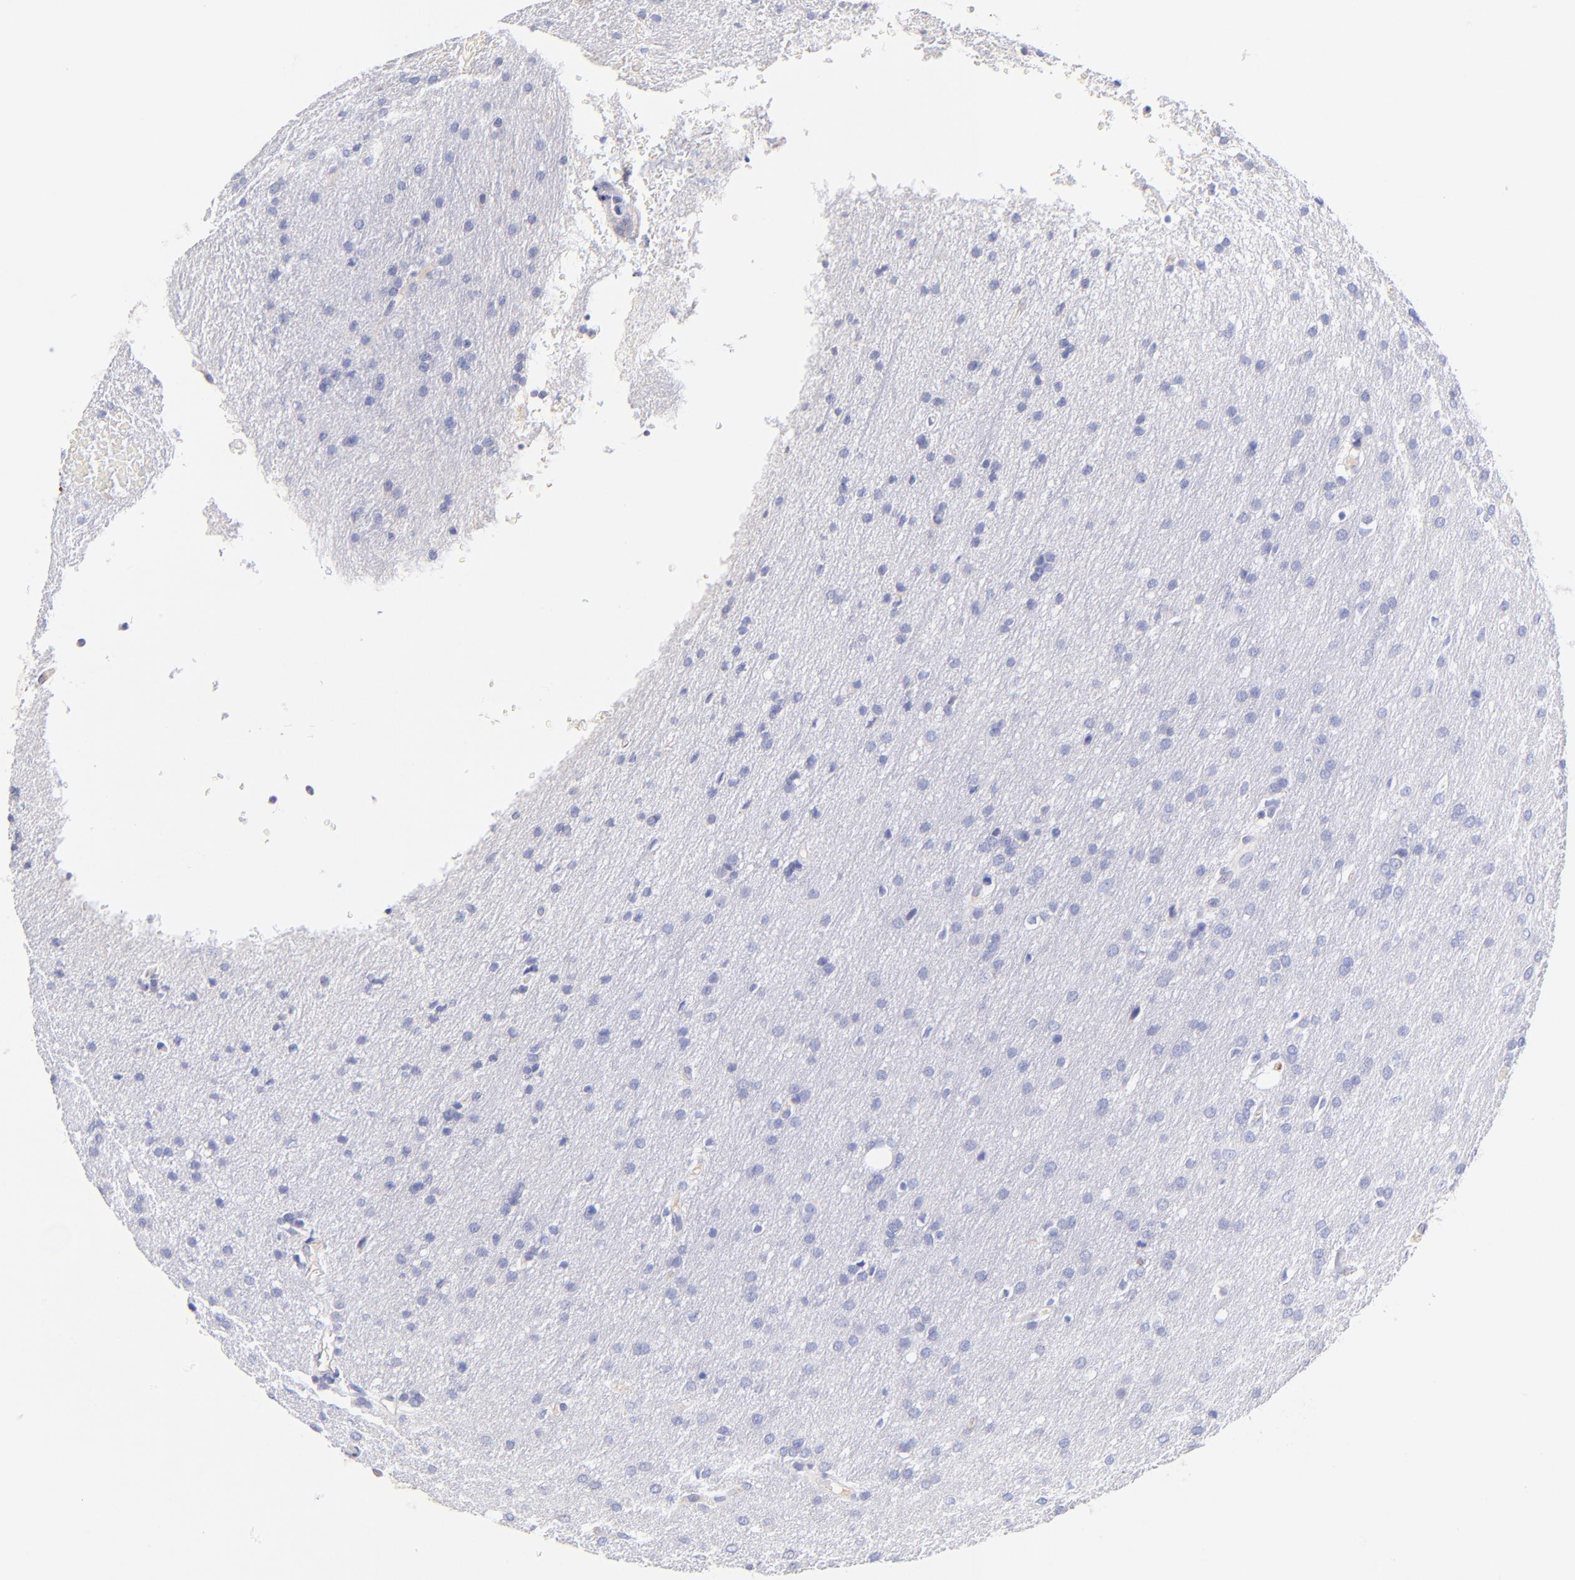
{"staining": {"intensity": "negative", "quantity": "none", "location": "none"}, "tissue": "glioma", "cell_type": "Tumor cells", "image_type": "cancer", "snomed": [{"axis": "morphology", "description": "Glioma, malignant, Low grade"}, {"axis": "topography", "description": "Brain"}], "caption": "This is an IHC image of glioma. There is no positivity in tumor cells.", "gene": "ASB9", "patient": {"sex": "female", "age": 32}}